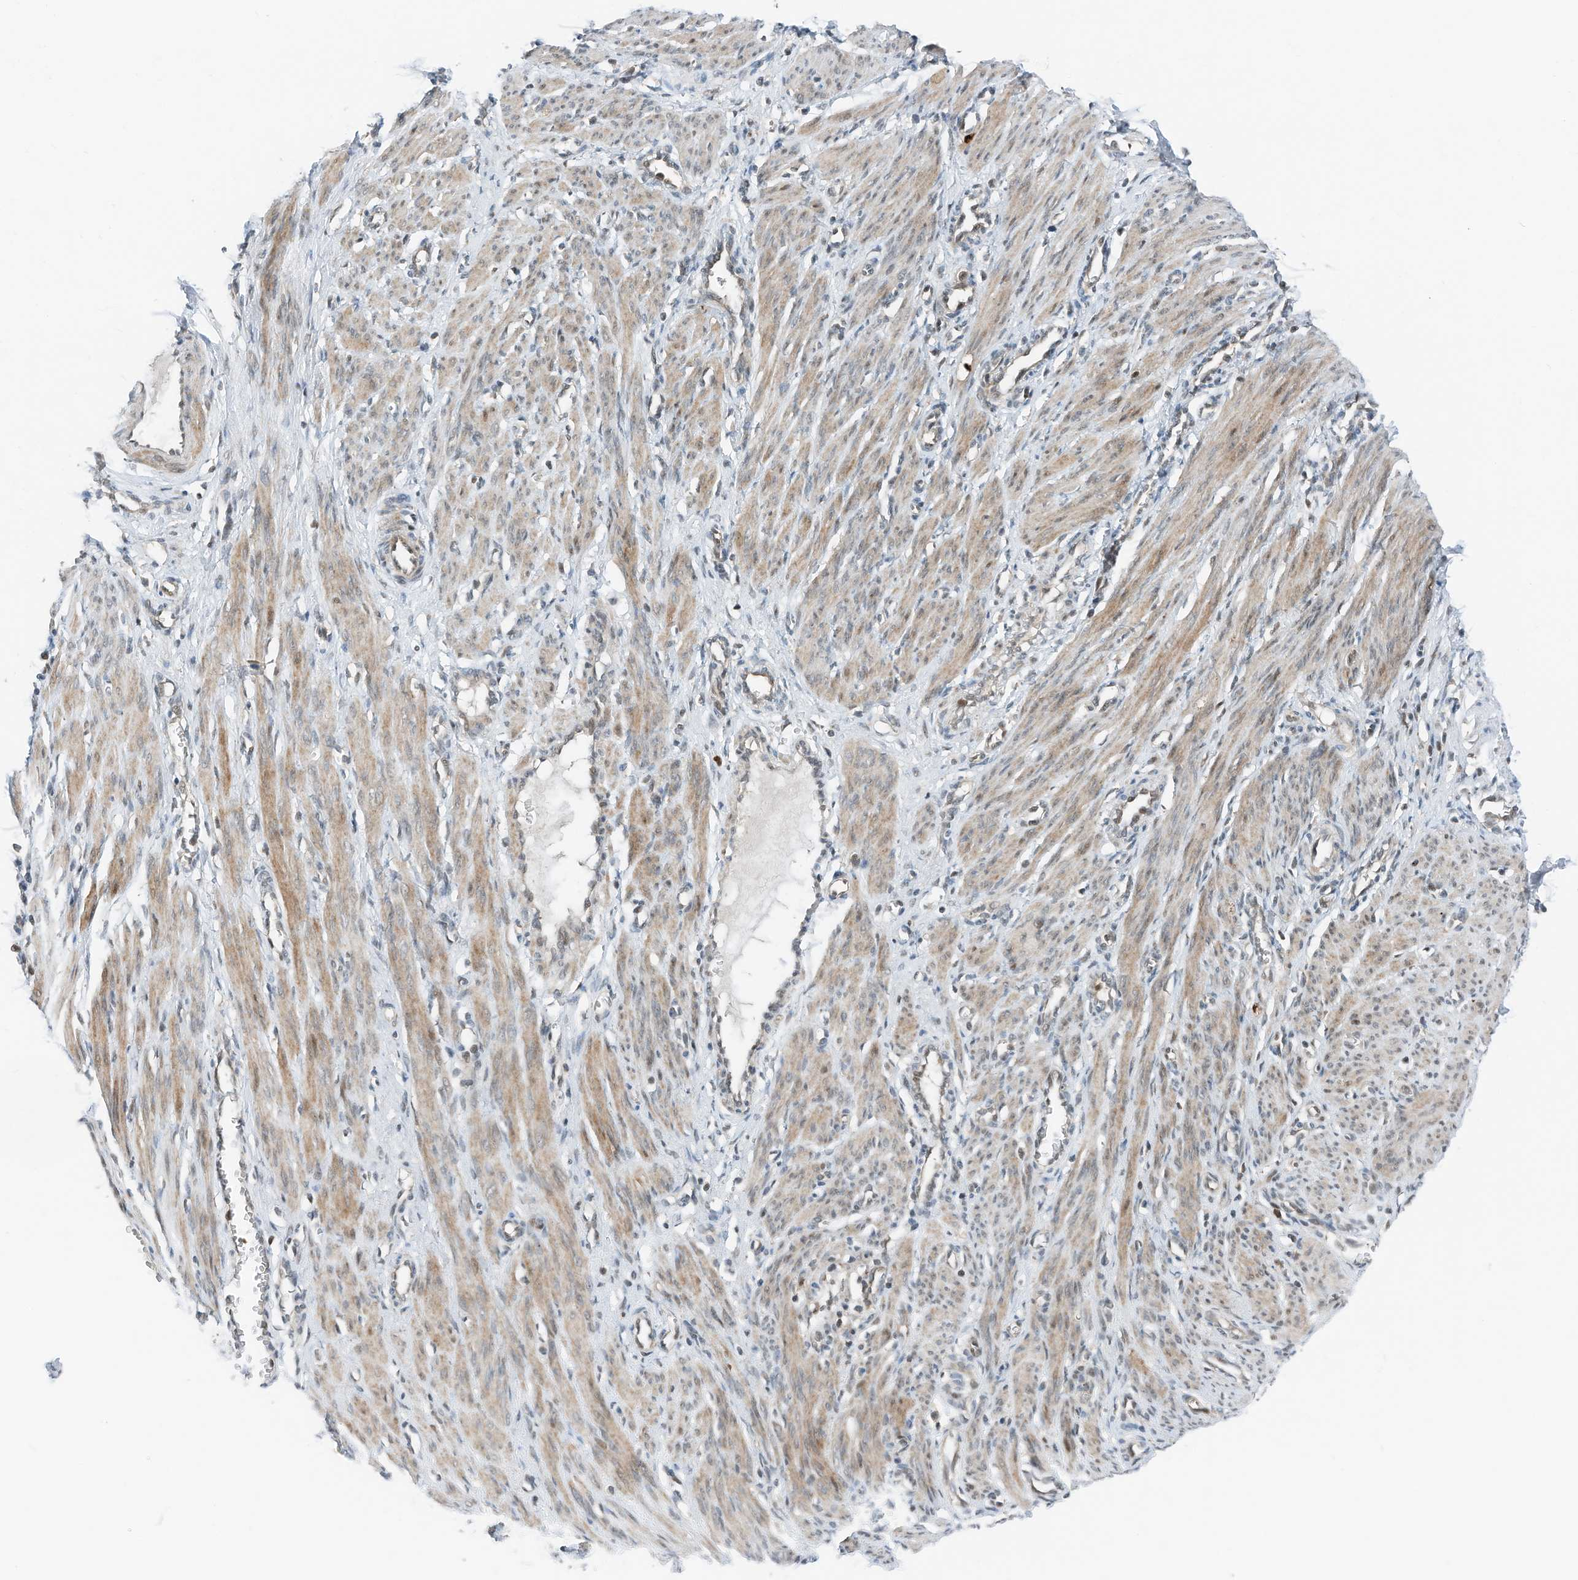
{"staining": {"intensity": "moderate", "quantity": ">75%", "location": "cytoplasmic/membranous"}, "tissue": "smooth muscle", "cell_type": "Smooth muscle cells", "image_type": "normal", "snomed": [{"axis": "morphology", "description": "Normal tissue, NOS"}, {"axis": "topography", "description": "Endometrium"}], "caption": "Protein staining demonstrates moderate cytoplasmic/membranous staining in approximately >75% of smooth muscle cells in benign smooth muscle. The protein is stained brown, and the nuclei are stained in blue (DAB (3,3'-diaminobenzidine) IHC with brightfield microscopy, high magnification).", "gene": "RMND1", "patient": {"sex": "female", "age": 33}}